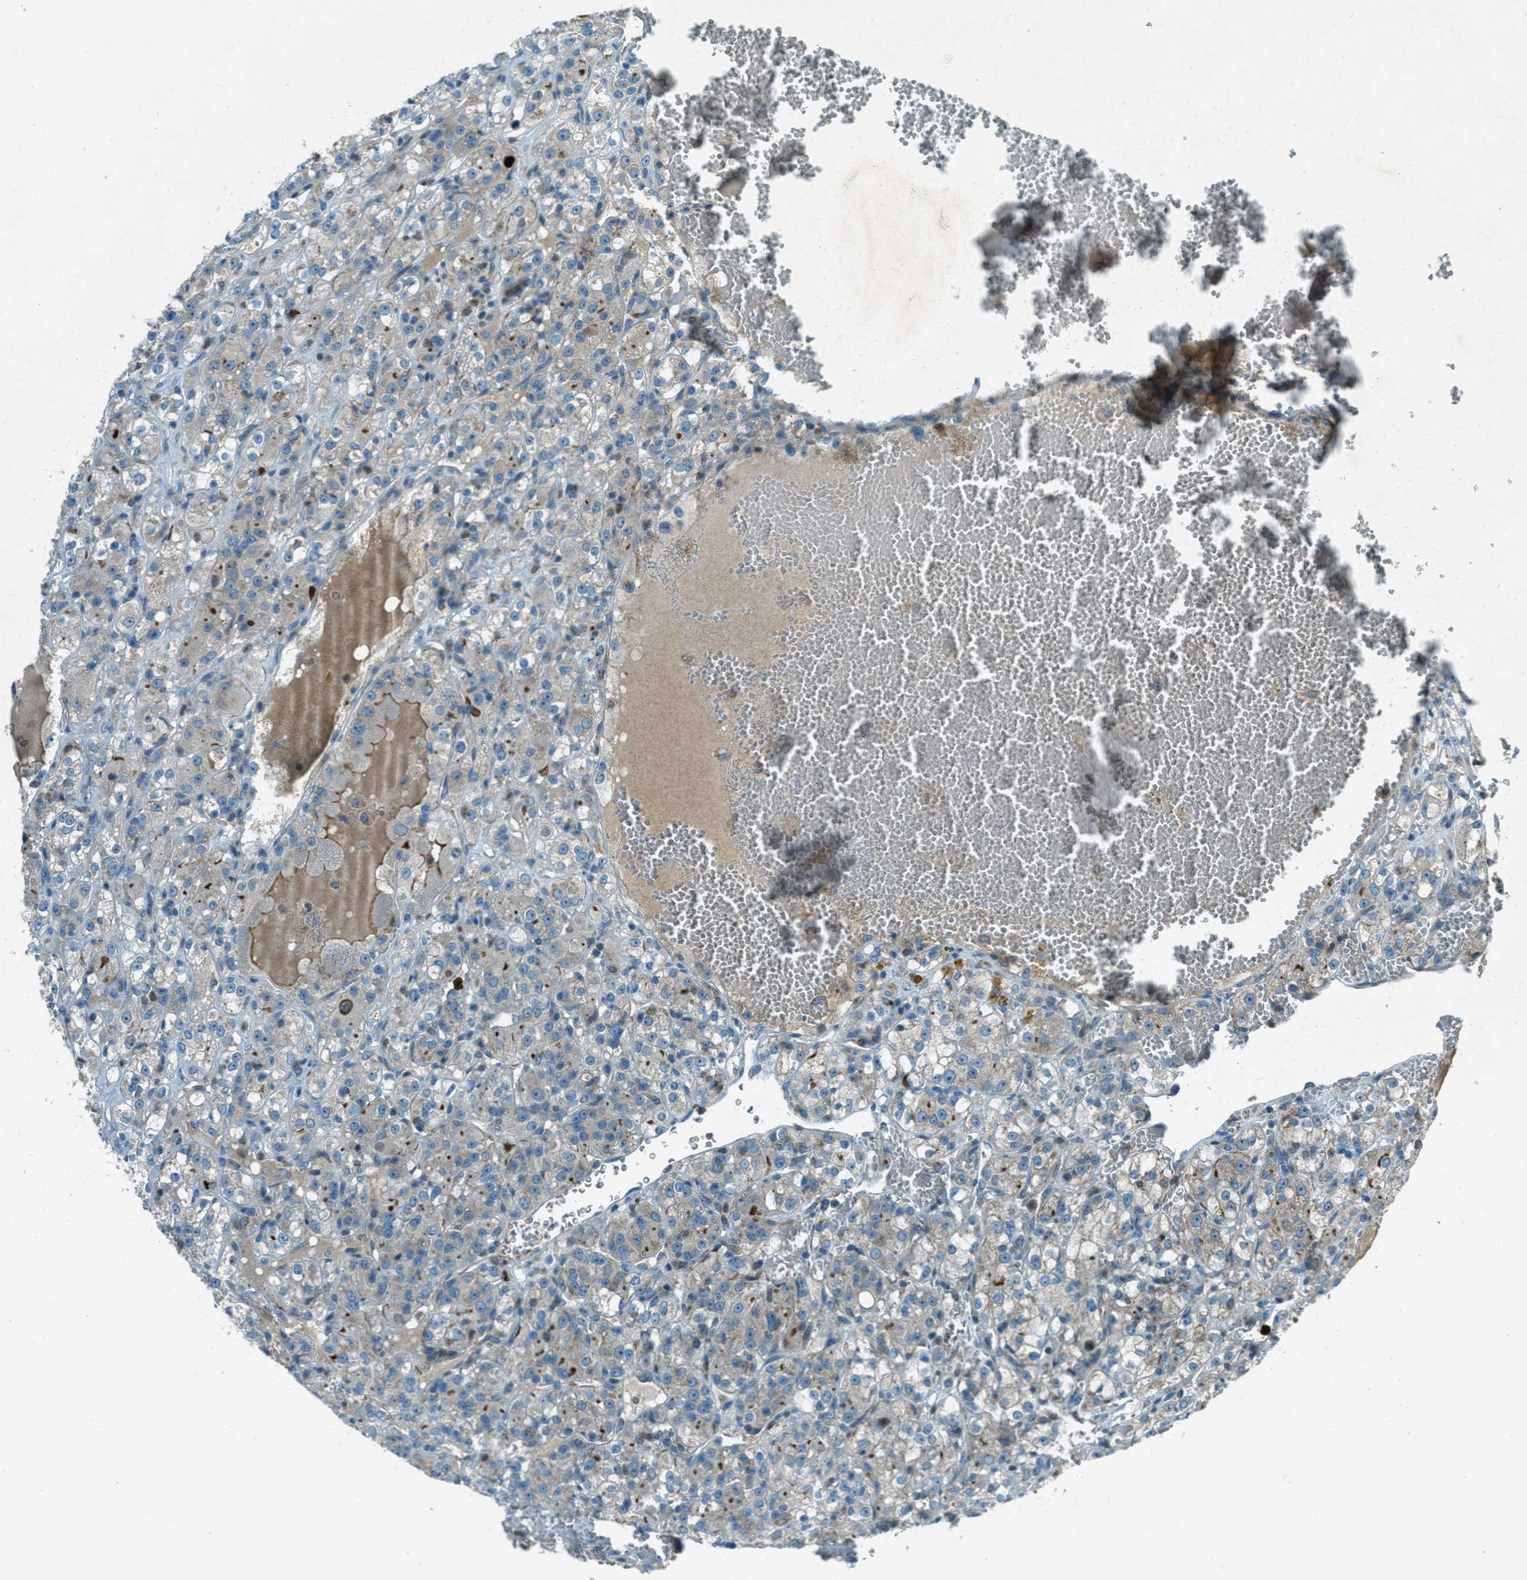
{"staining": {"intensity": "negative", "quantity": "none", "location": "none"}, "tissue": "renal cancer", "cell_type": "Tumor cells", "image_type": "cancer", "snomed": [{"axis": "morphology", "description": "Normal tissue, NOS"}, {"axis": "morphology", "description": "Adenocarcinoma, NOS"}, {"axis": "topography", "description": "Kidney"}], "caption": "This is an immunohistochemistry histopathology image of renal cancer (adenocarcinoma). There is no staining in tumor cells.", "gene": "FAR1", "patient": {"sex": "male", "age": 61}}